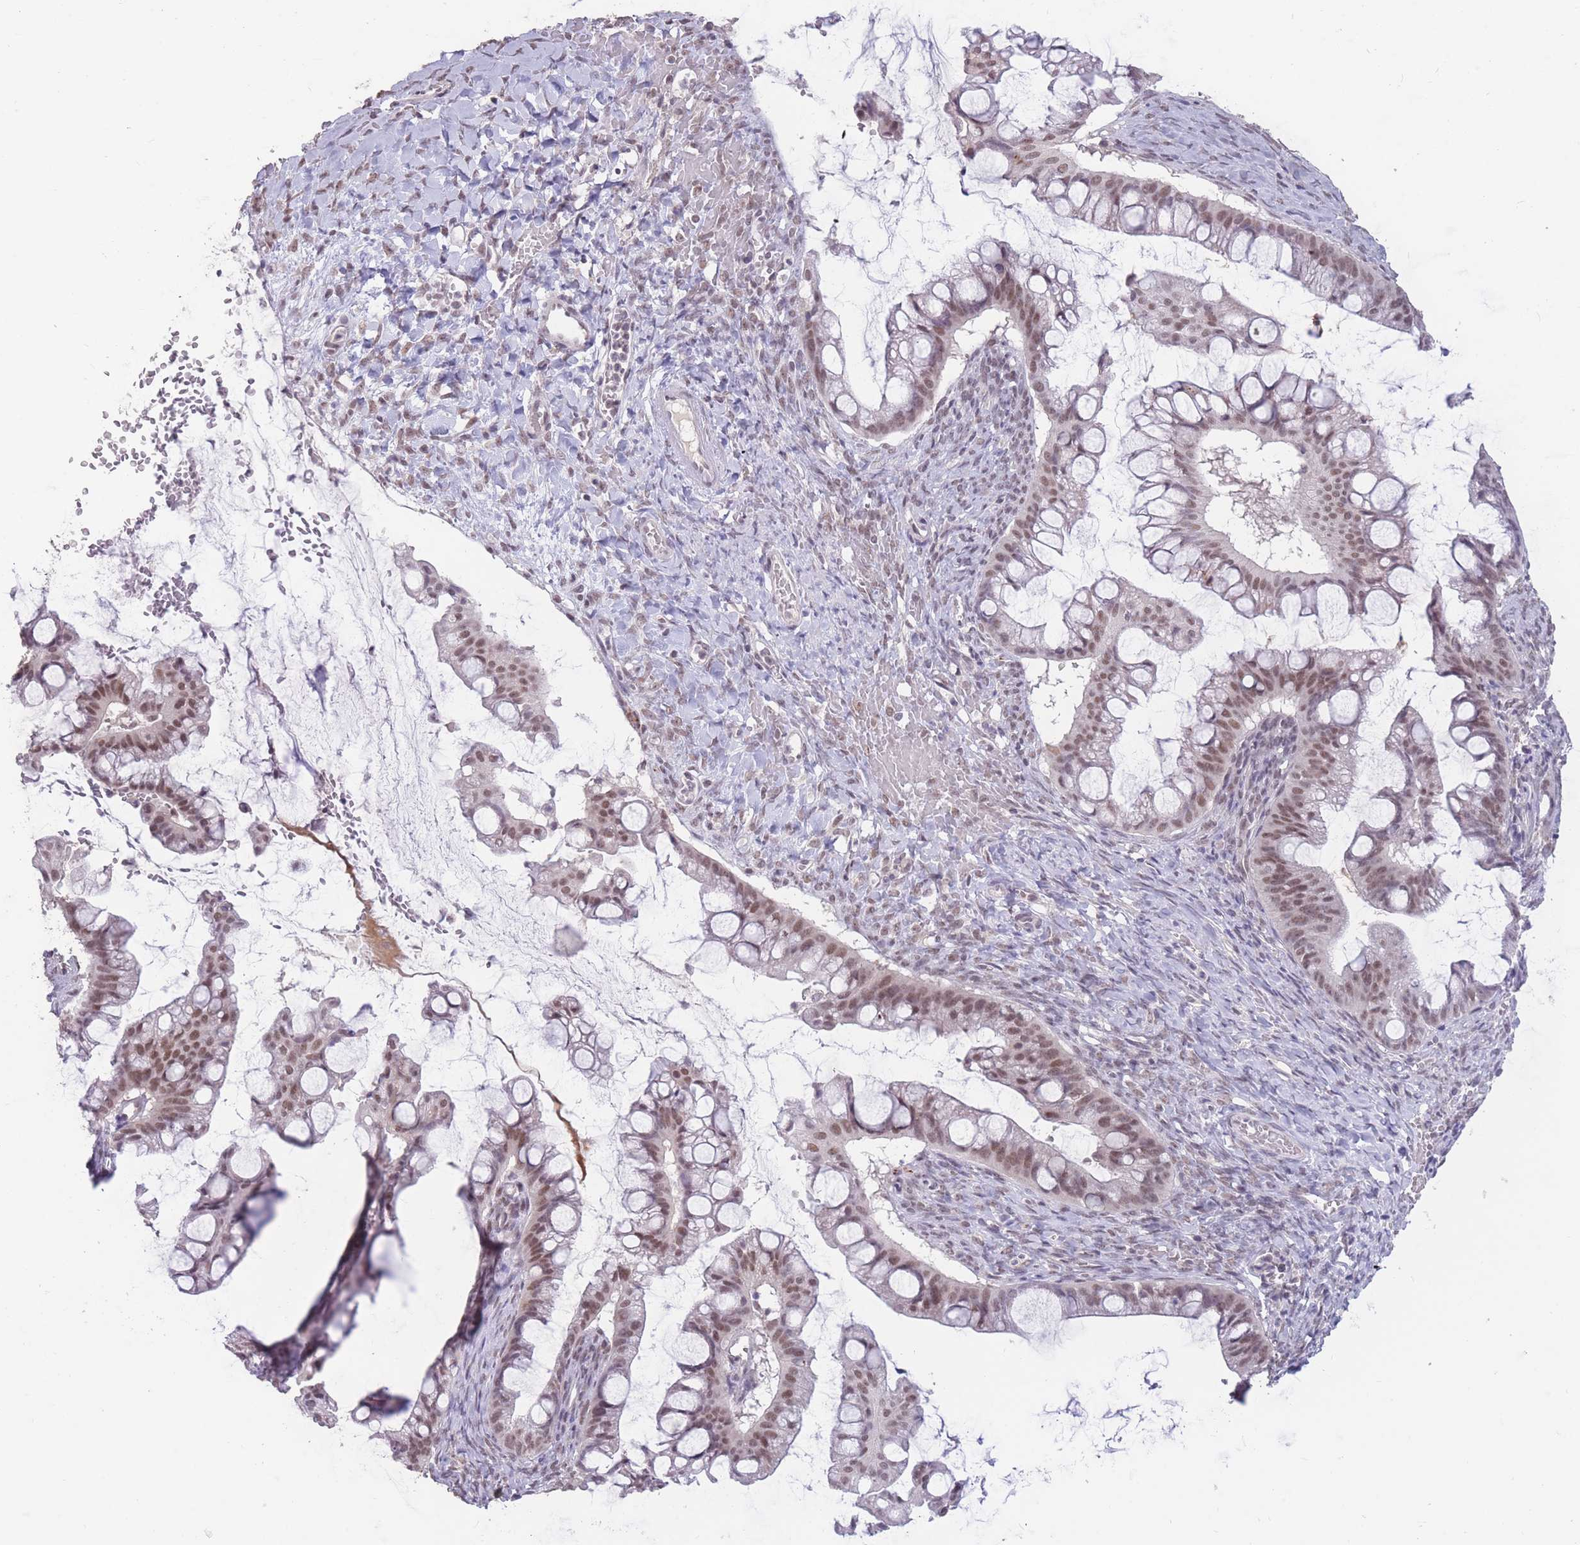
{"staining": {"intensity": "moderate", "quantity": ">75%", "location": "nuclear"}, "tissue": "ovarian cancer", "cell_type": "Tumor cells", "image_type": "cancer", "snomed": [{"axis": "morphology", "description": "Cystadenocarcinoma, mucinous, NOS"}, {"axis": "topography", "description": "Ovary"}], "caption": "This histopathology image demonstrates ovarian cancer (mucinous cystadenocarcinoma) stained with IHC to label a protein in brown. The nuclear of tumor cells show moderate positivity for the protein. Nuclei are counter-stained blue.", "gene": "HNRNPUL1", "patient": {"sex": "female", "age": 73}}